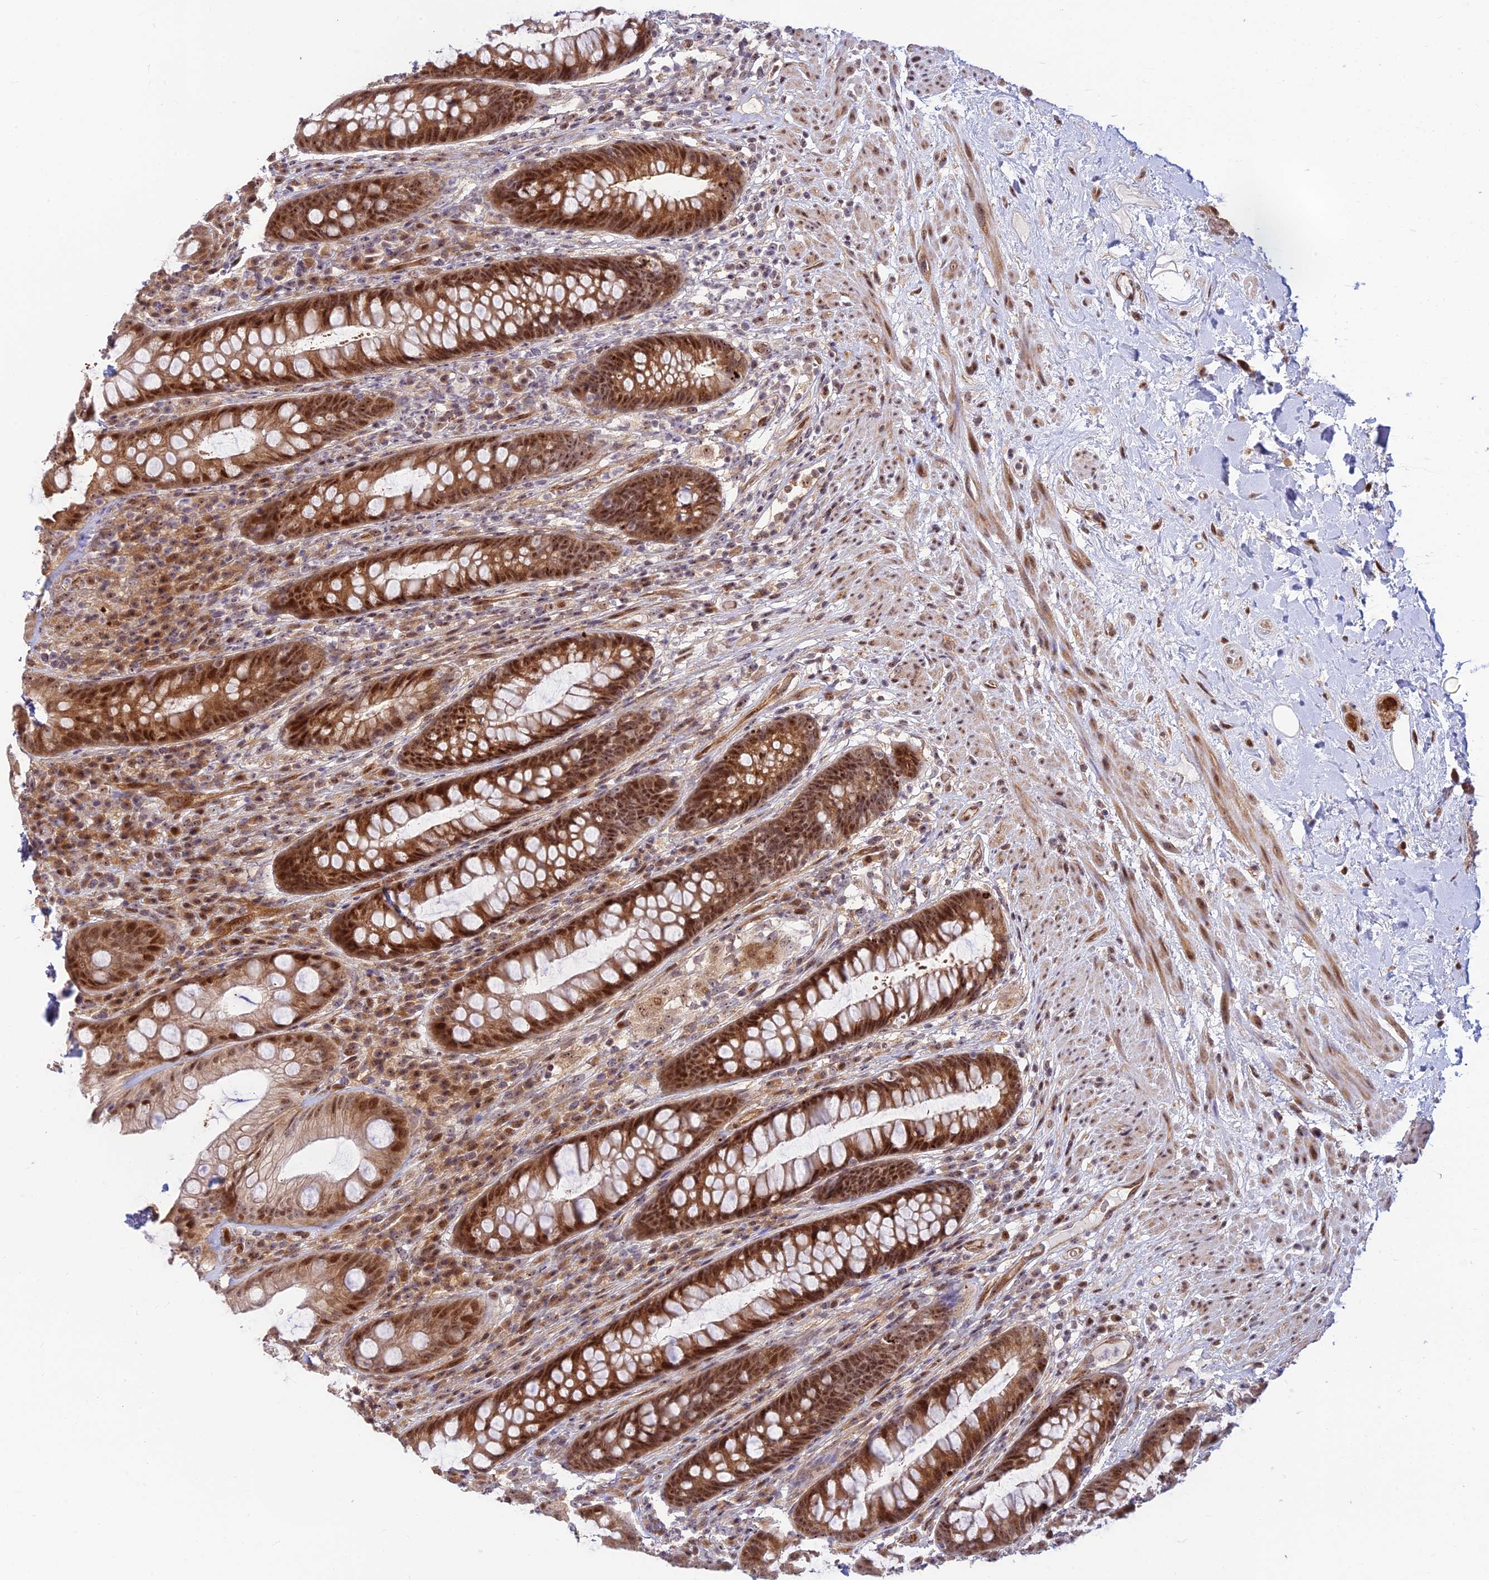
{"staining": {"intensity": "strong", "quantity": ">75%", "location": "cytoplasmic/membranous,nuclear"}, "tissue": "rectum", "cell_type": "Glandular cells", "image_type": "normal", "snomed": [{"axis": "morphology", "description": "Normal tissue, NOS"}, {"axis": "topography", "description": "Rectum"}], "caption": "There is high levels of strong cytoplasmic/membranous,nuclear expression in glandular cells of normal rectum, as demonstrated by immunohistochemical staining (brown color).", "gene": "UFSP2", "patient": {"sex": "male", "age": 74}}